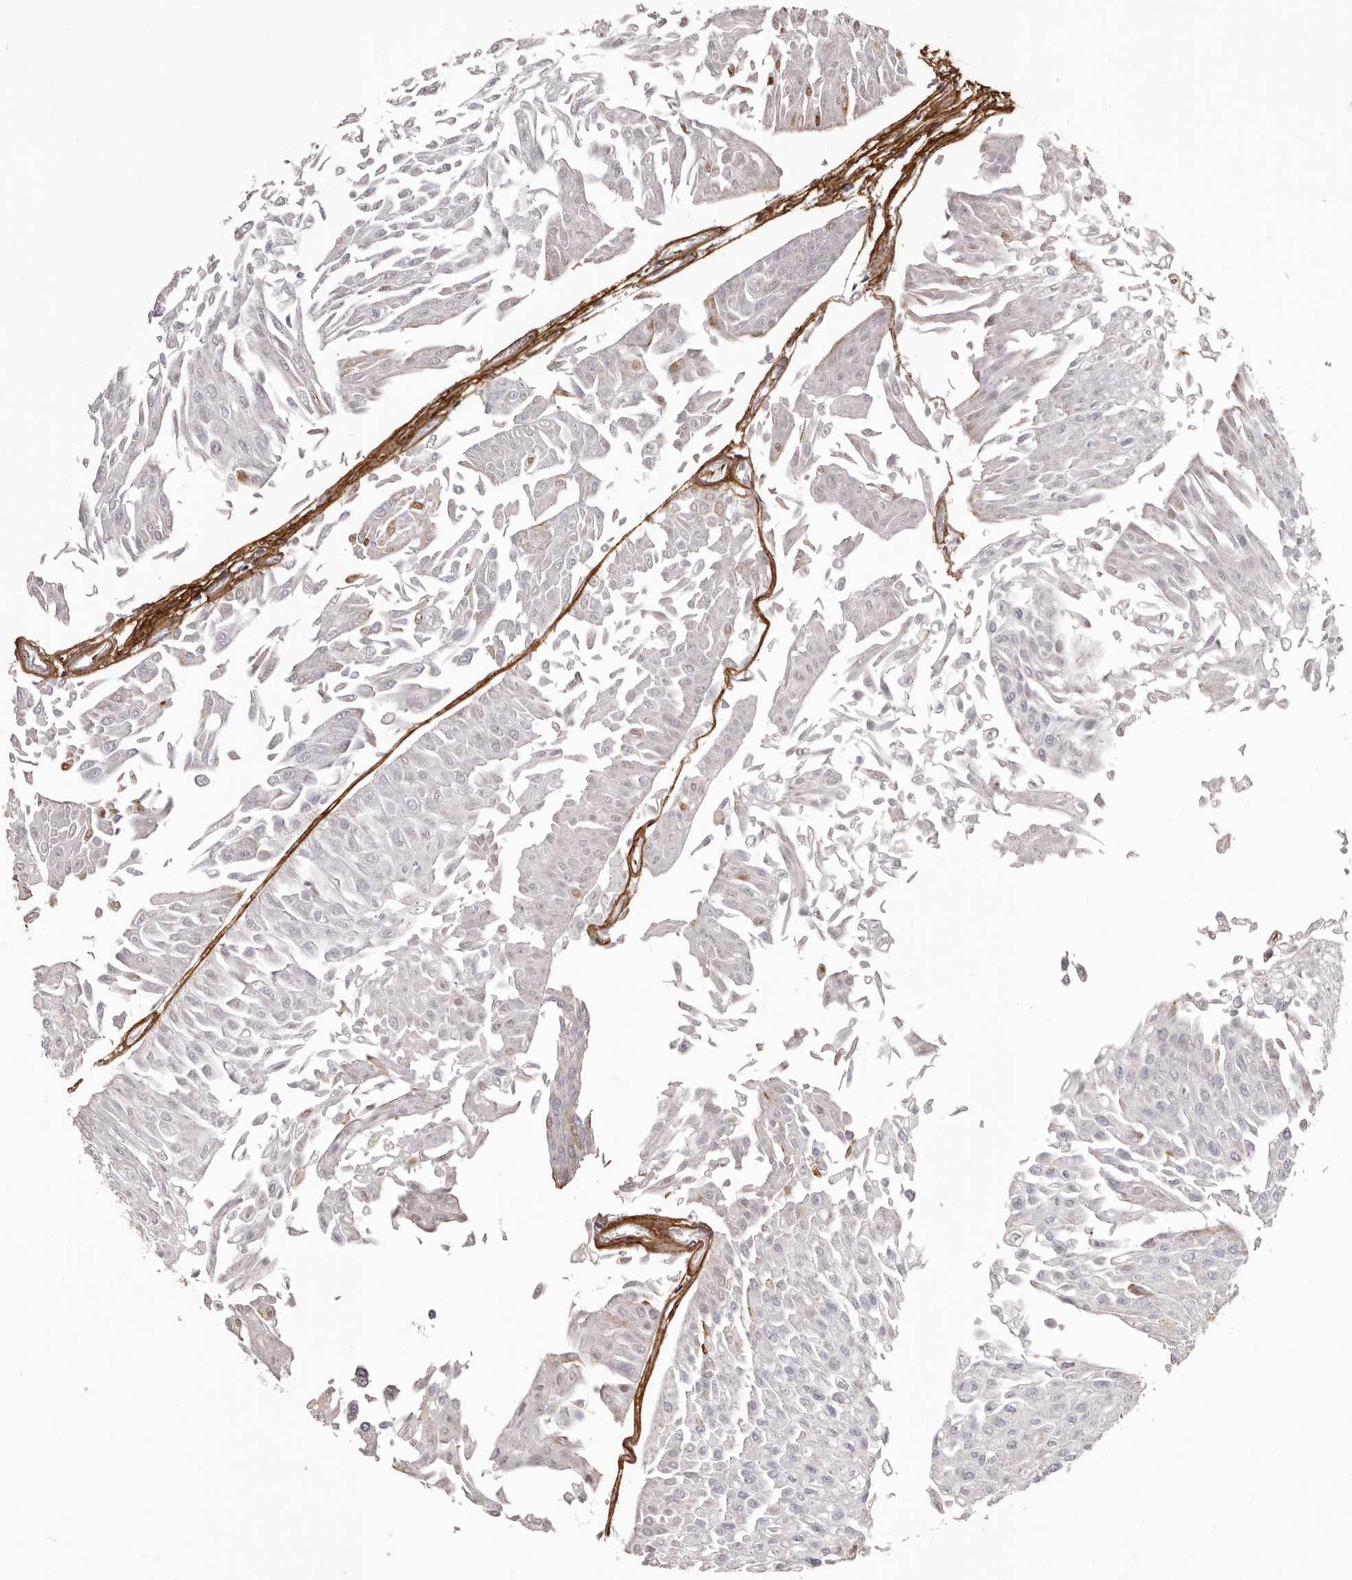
{"staining": {"intensity": "negative", "quantity": "none", "location": "none"}, "tissue": "urothelial cancer", "cell_type": "Tumor cells", "image_type": "cancer", "snomed": [{"axis": "morphology", "description": "Urothelial carcinoma, Low grade"}, {"axis": "topography", "description": "Urinary bladder"}], "caption": "Image shows no protein positivity in tumor cells of low-grade urothelial carcinoma tissue.", "gene": "COL6A1", "patient": {"sex": "male", "age": 67}}